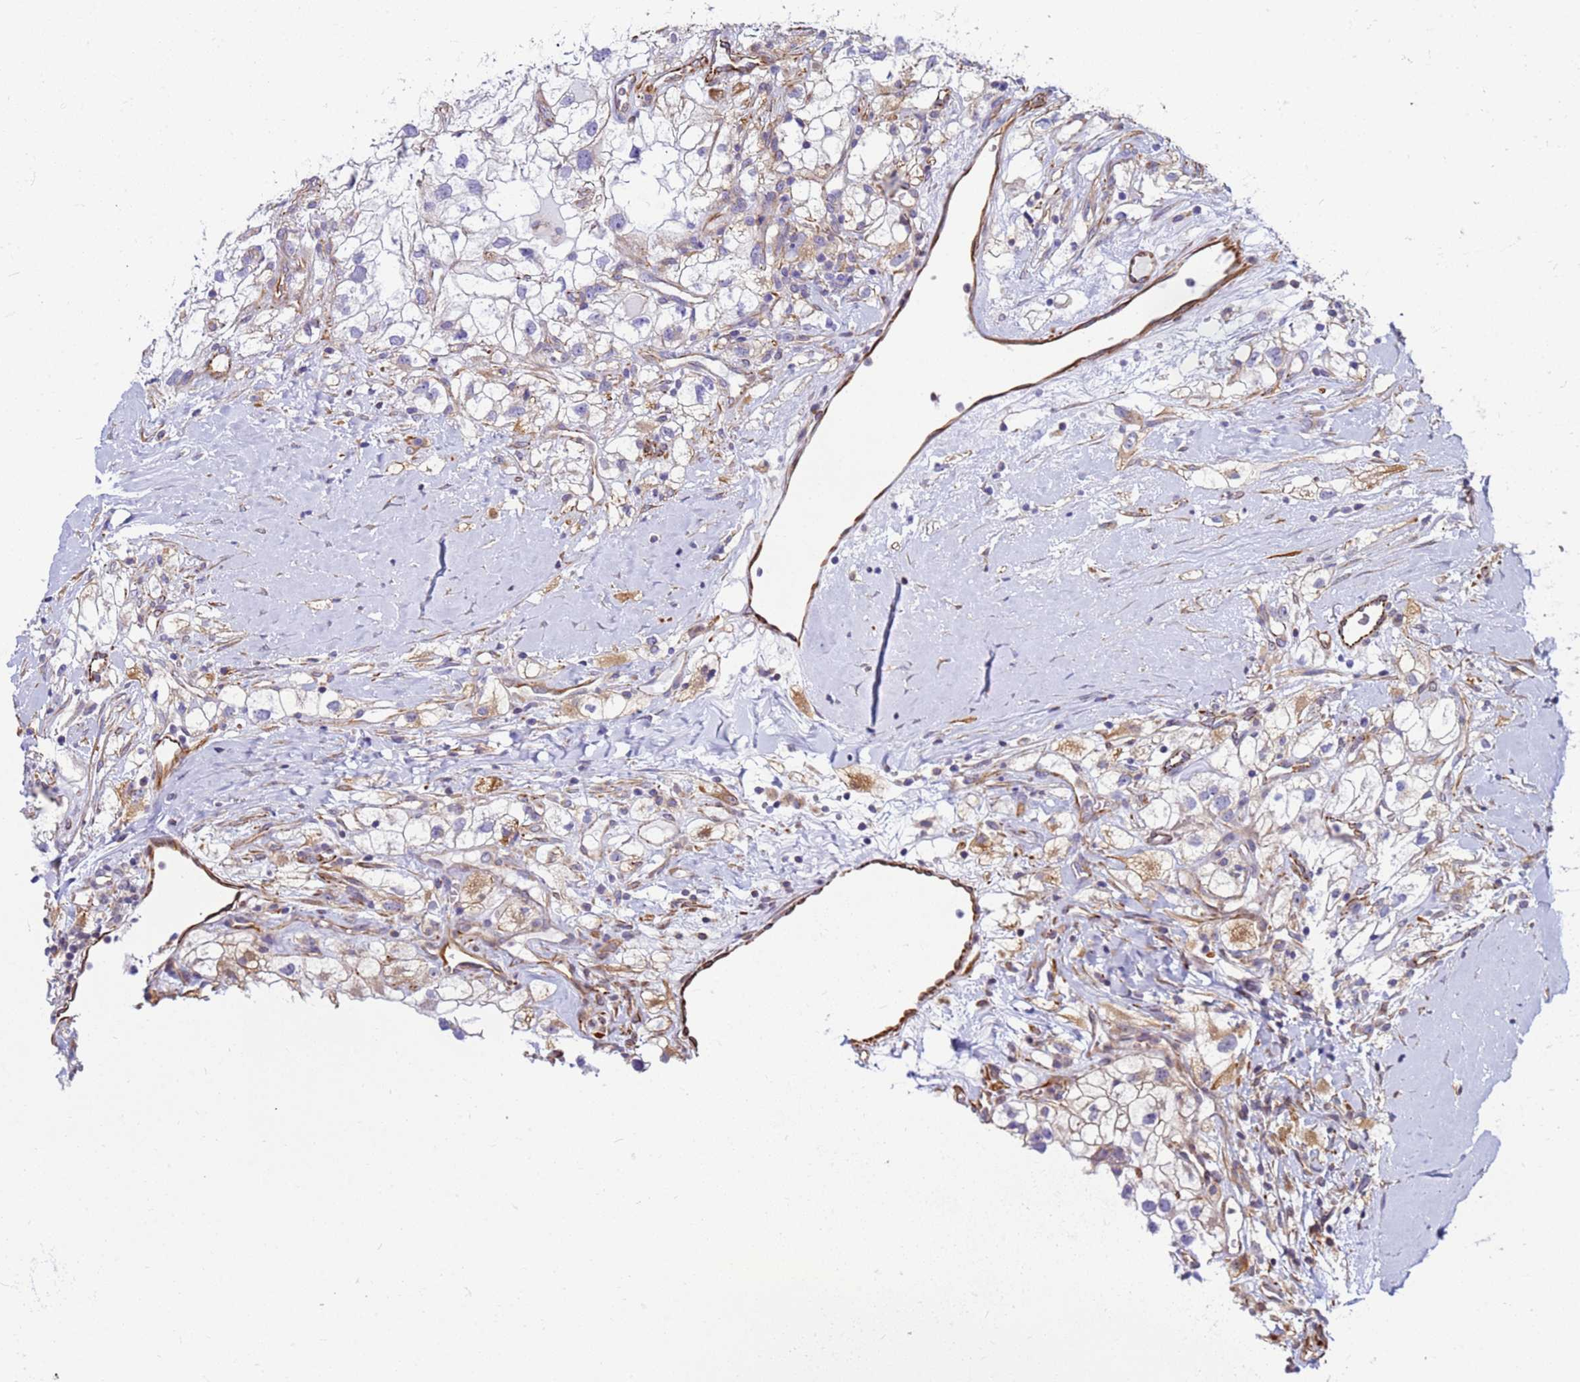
{"staining": {"intensity": "weak", "quantity": "25%-75%", "location": "cytoplasmic/membranous"}, "tissue": "renal cancer", "cell_type": "Tumor cells", "image_type": "cancer", "snomed": [{"axis": "morphology", "description": "Adenocarcinoma, NOS"}, {"axis": "topography", "description": "Kidney"}], "caption": "The photomicrograph demonstrates staining of renal cancer, revealing weak cytoplasmic/membranous protein expression (brown color) within tumor cells.", "gene": "UBXN2B", "patient": {"sex": "male", "age": 59}}